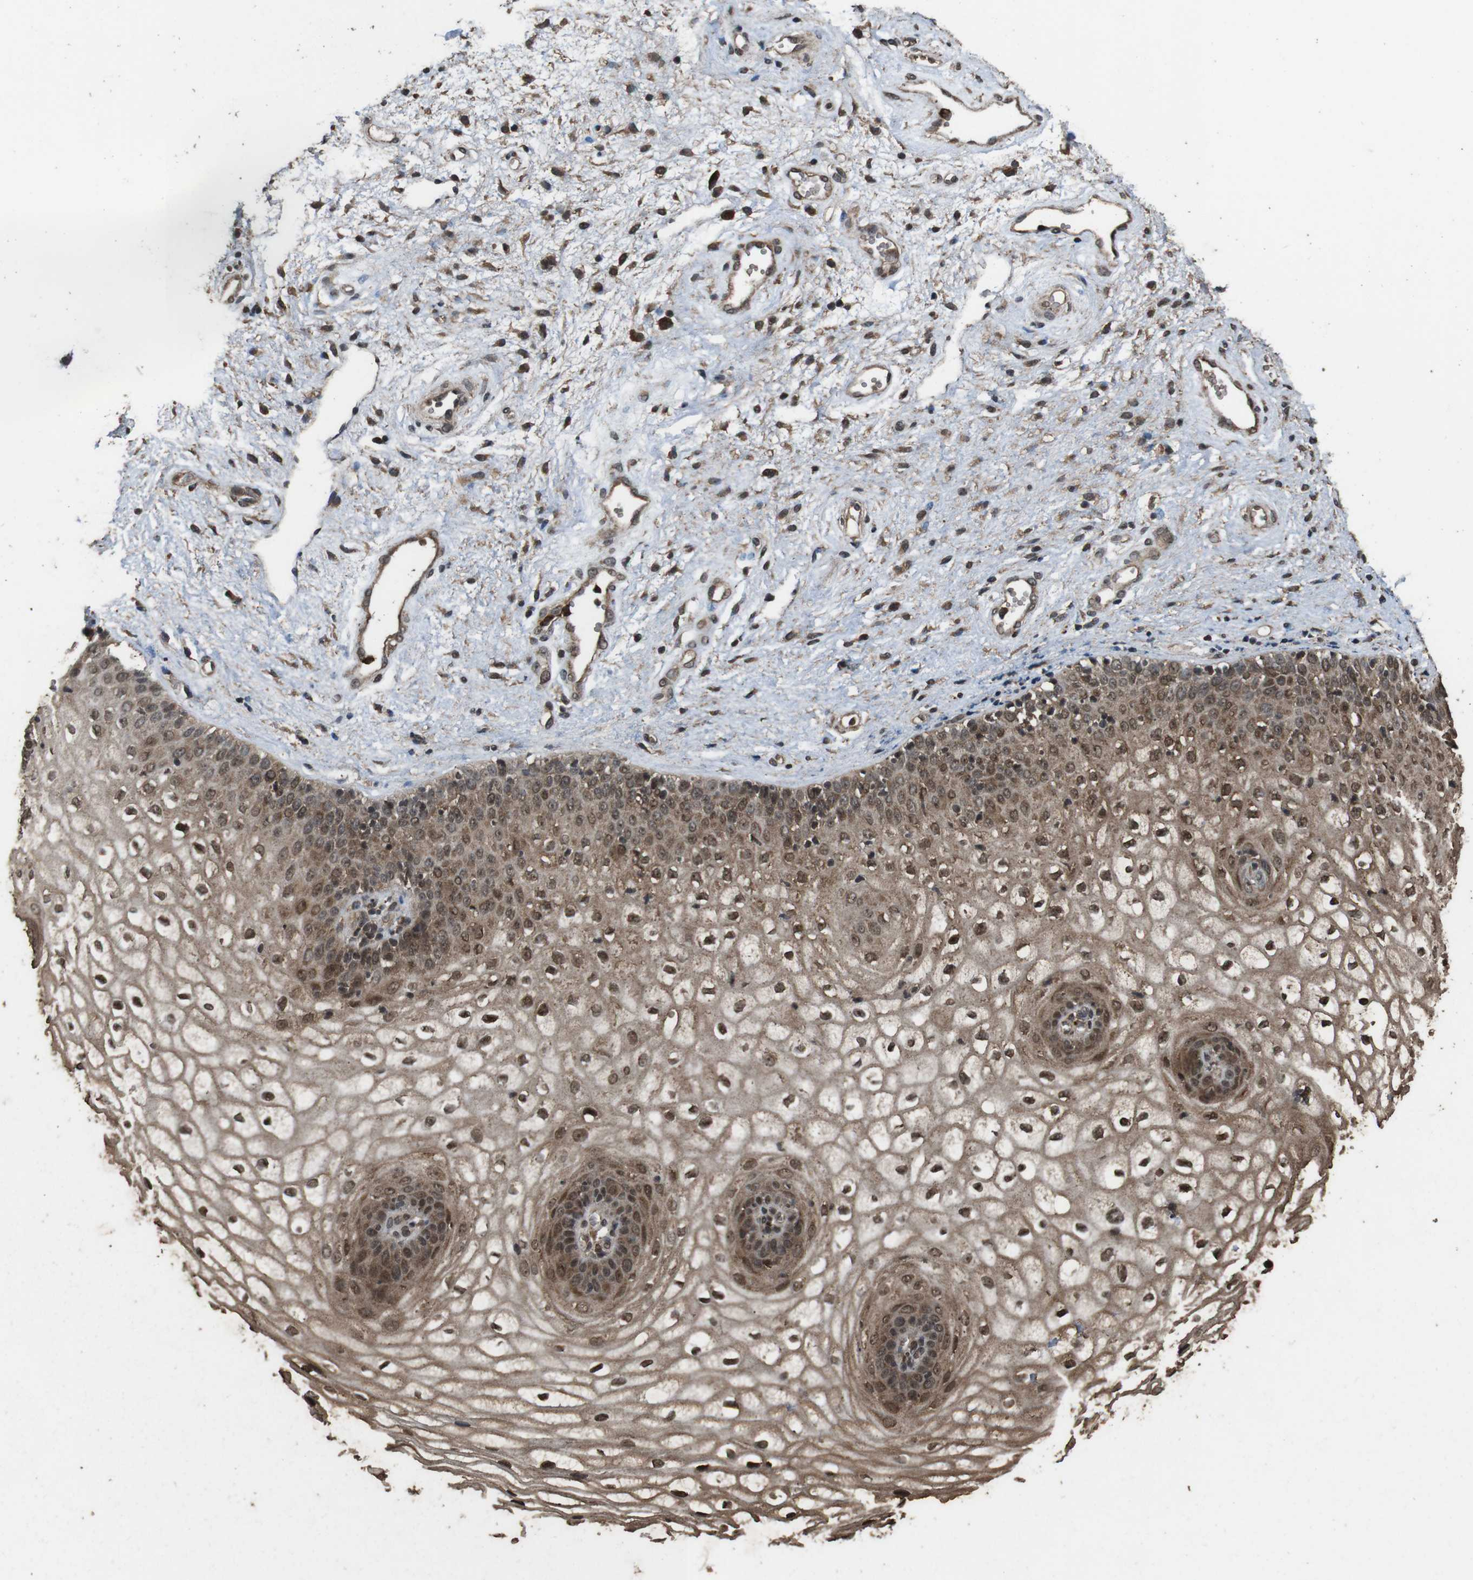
{"staining": {"intensity": "strong", "quantity": ">75%", "location": "cytoplasmic/membranous,nuclear"}, "tissue": "vagina", "cell_type": "Squamous epithelial cells", "image_type": "normal", "snomed": [{"axis": "morphology", "description": "Normal tissue, NOS"}, {"axis": "topography", "description": "Vagina"}], "caption": "This is a micrograph of IHC staining of normal vagina, which shows strong expression in the cytoplasmic/membranous,nuclear of squamous epithelial cells.", "gene": "RRAS2", "patient": {"sex": "female", "age": 34}}